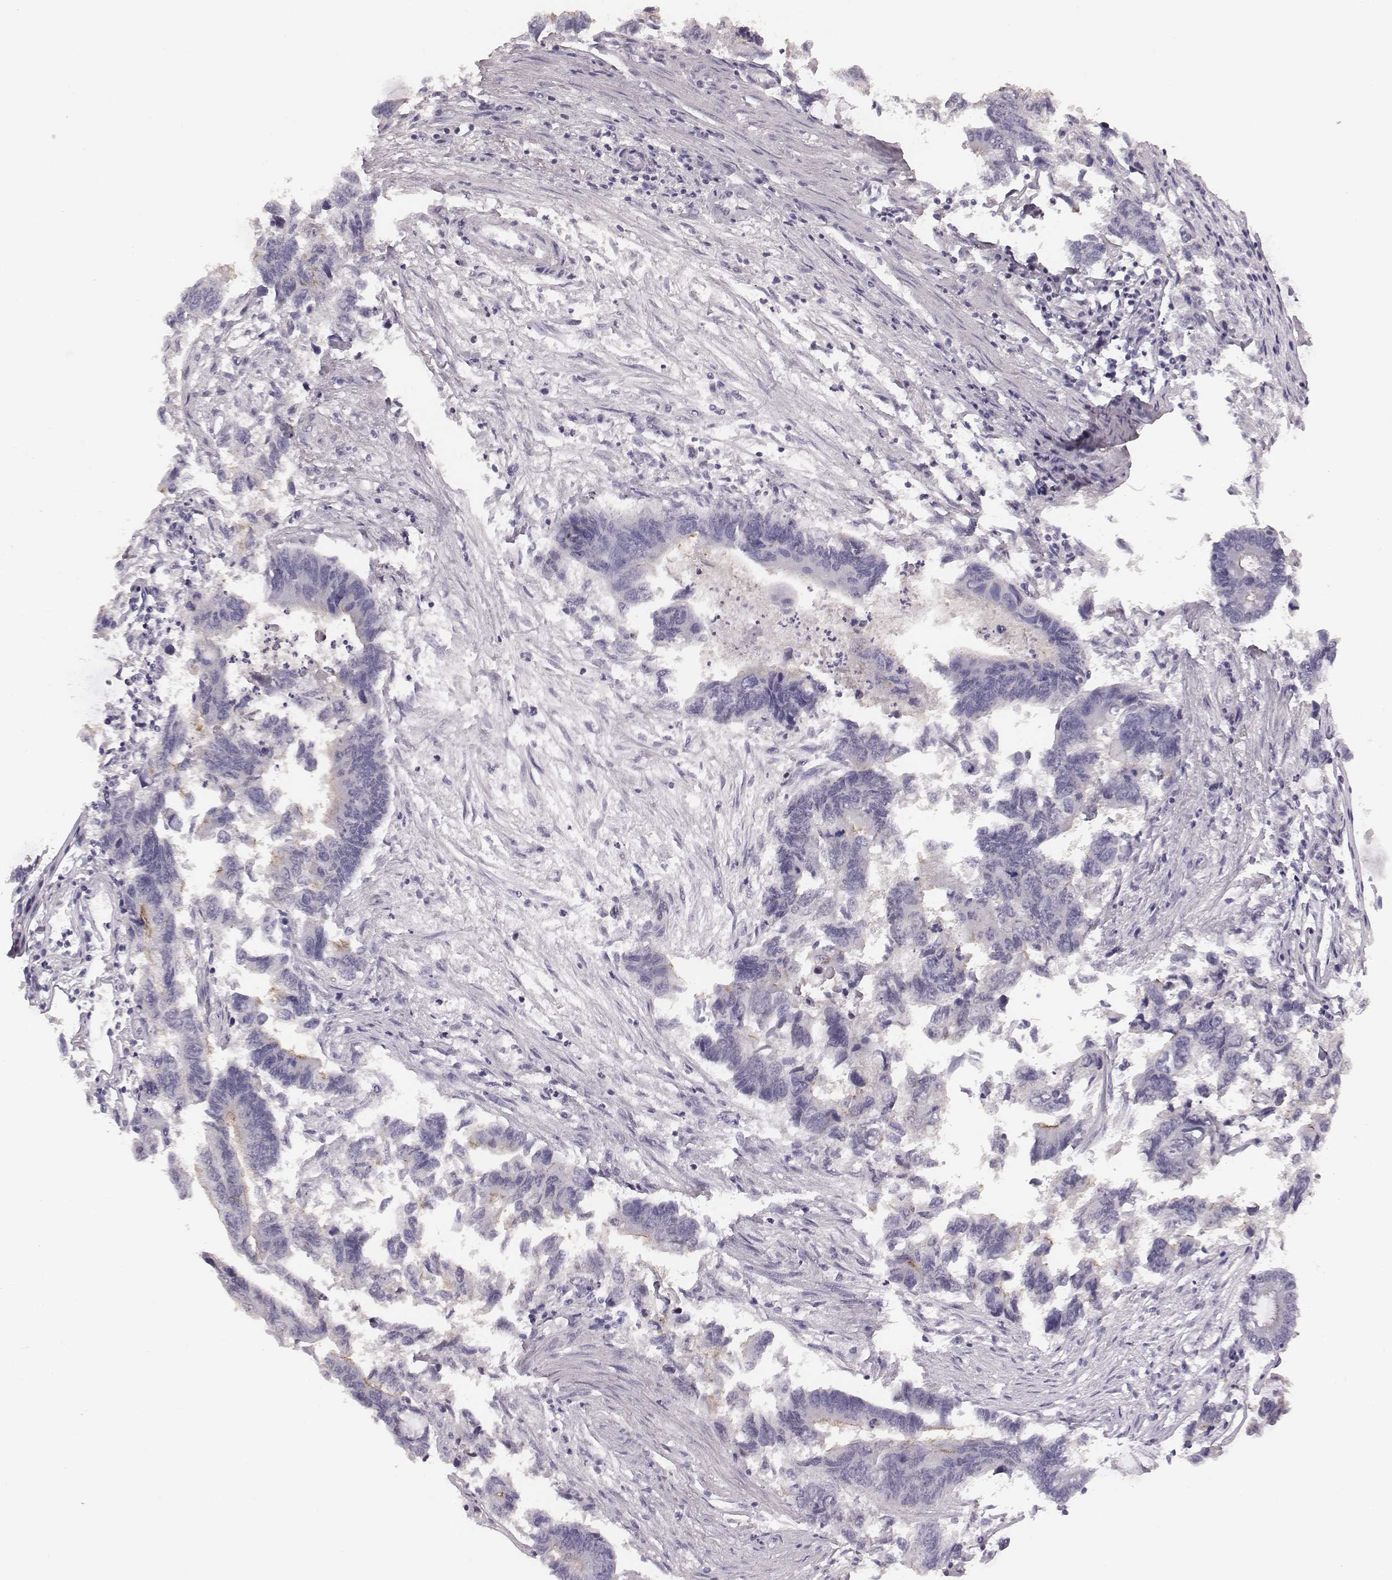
{"staining": {"intensity": "negative", "quantity": "none", "location": "none"}, "tissue": "colorectal cancer", "cell_type": "Tumor cells", "image_type": "cancer", "snomed": [{"axis": "morphology", "description": "Adenocarcinoma, NOS"}, {"axis": "topography", "description": "Colon"}], "caption": "Tumor cells show no significant expression in adenocarcinoma (colorectal).", "gene": "CFTR", "patient": {"sex": "female", "age": 65}}